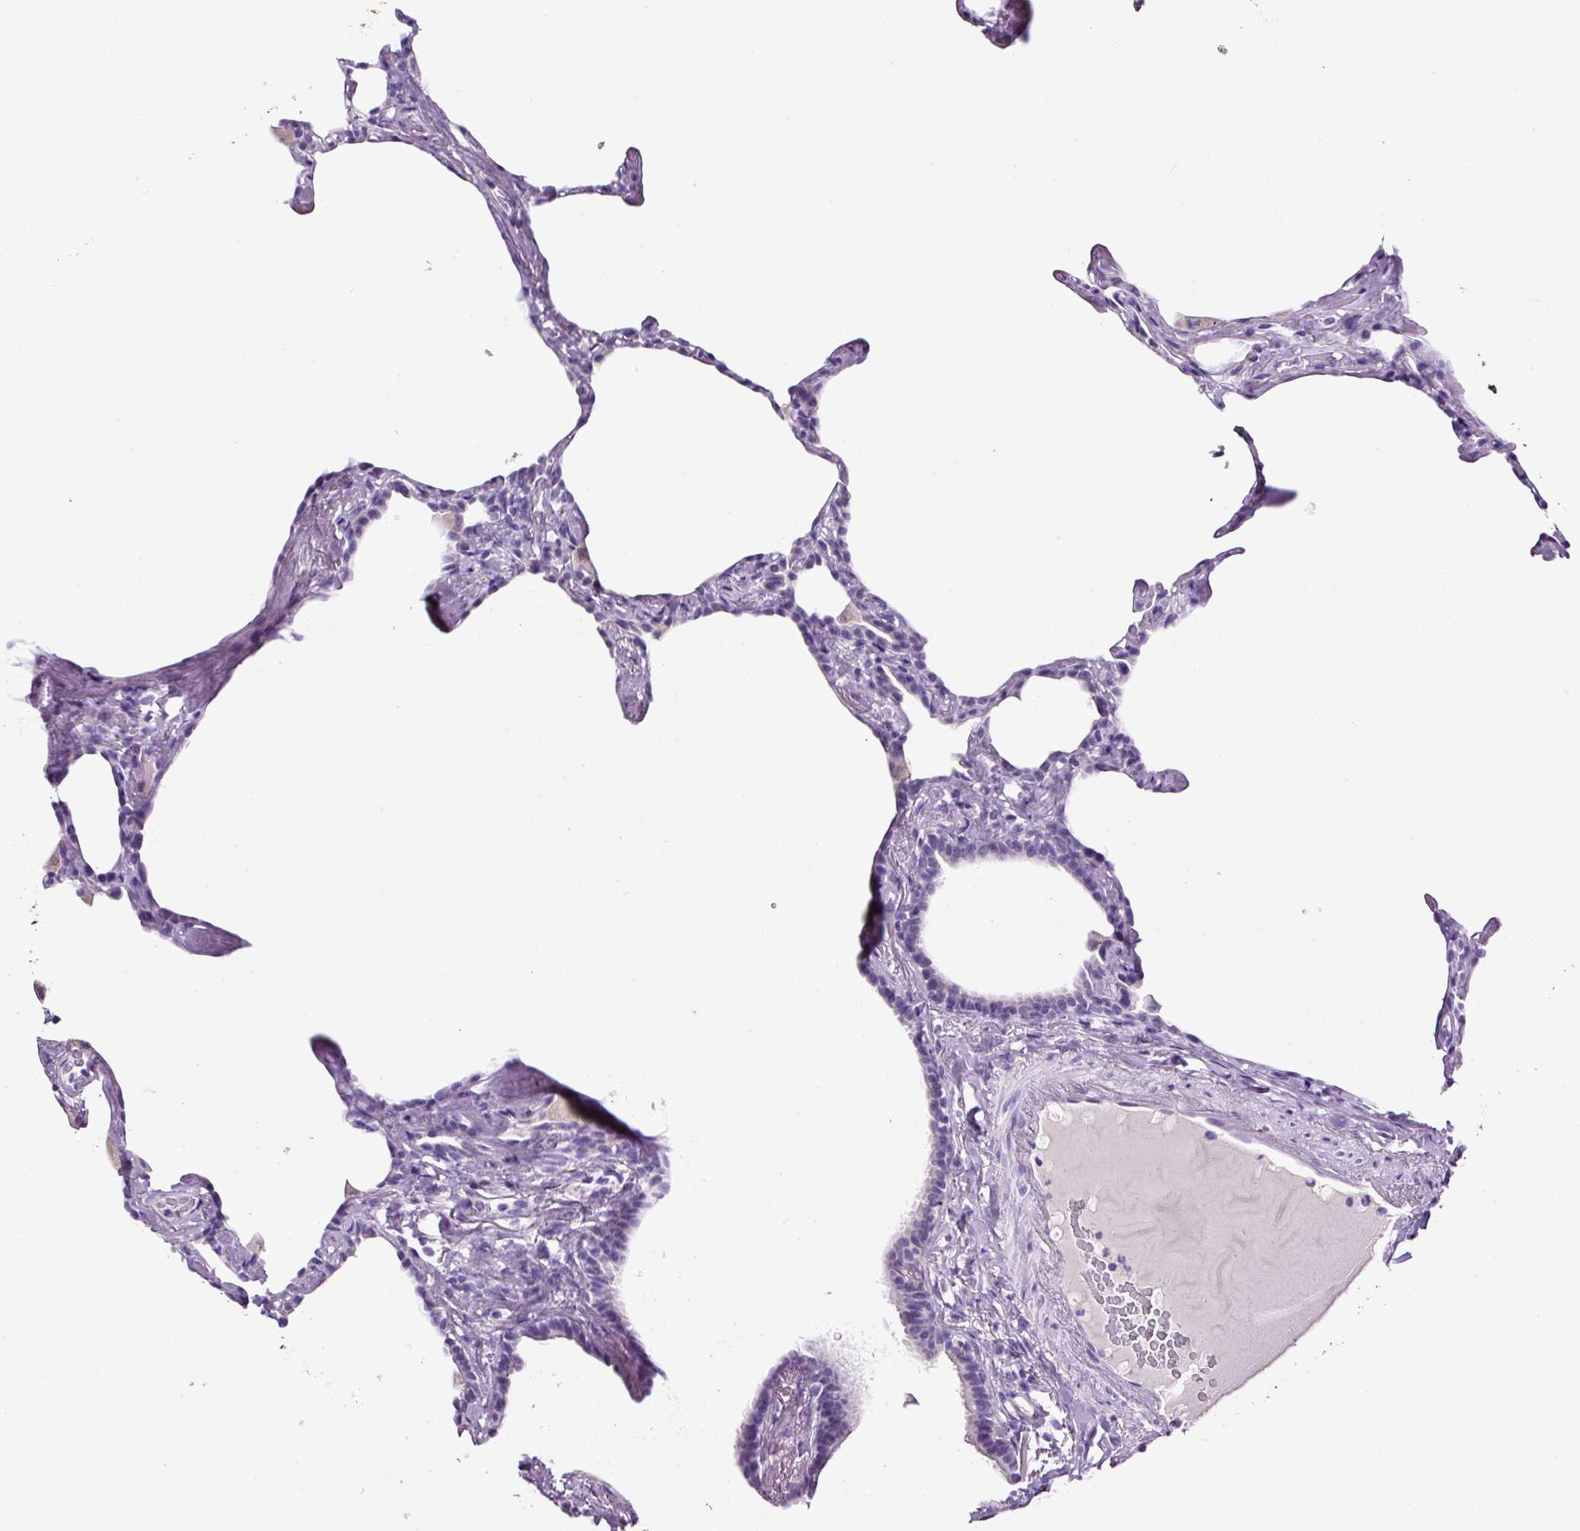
{"staining": {"intensity": "negative", "quantity": "none", "location": "none"}, "tissue": "lung", "cell_type": "Alveolar cells", "image_type": "normal", "snomed": [{"axis": "morphology", "description": "Normal tissue, NOS"}, {"axis": "topography", "description": "Lung"}], "caption": "IHC of benign human lung reveals no expression in alveolar cells.", "gene": "SP8", "patient": {"sex": "male", "age": 65}}